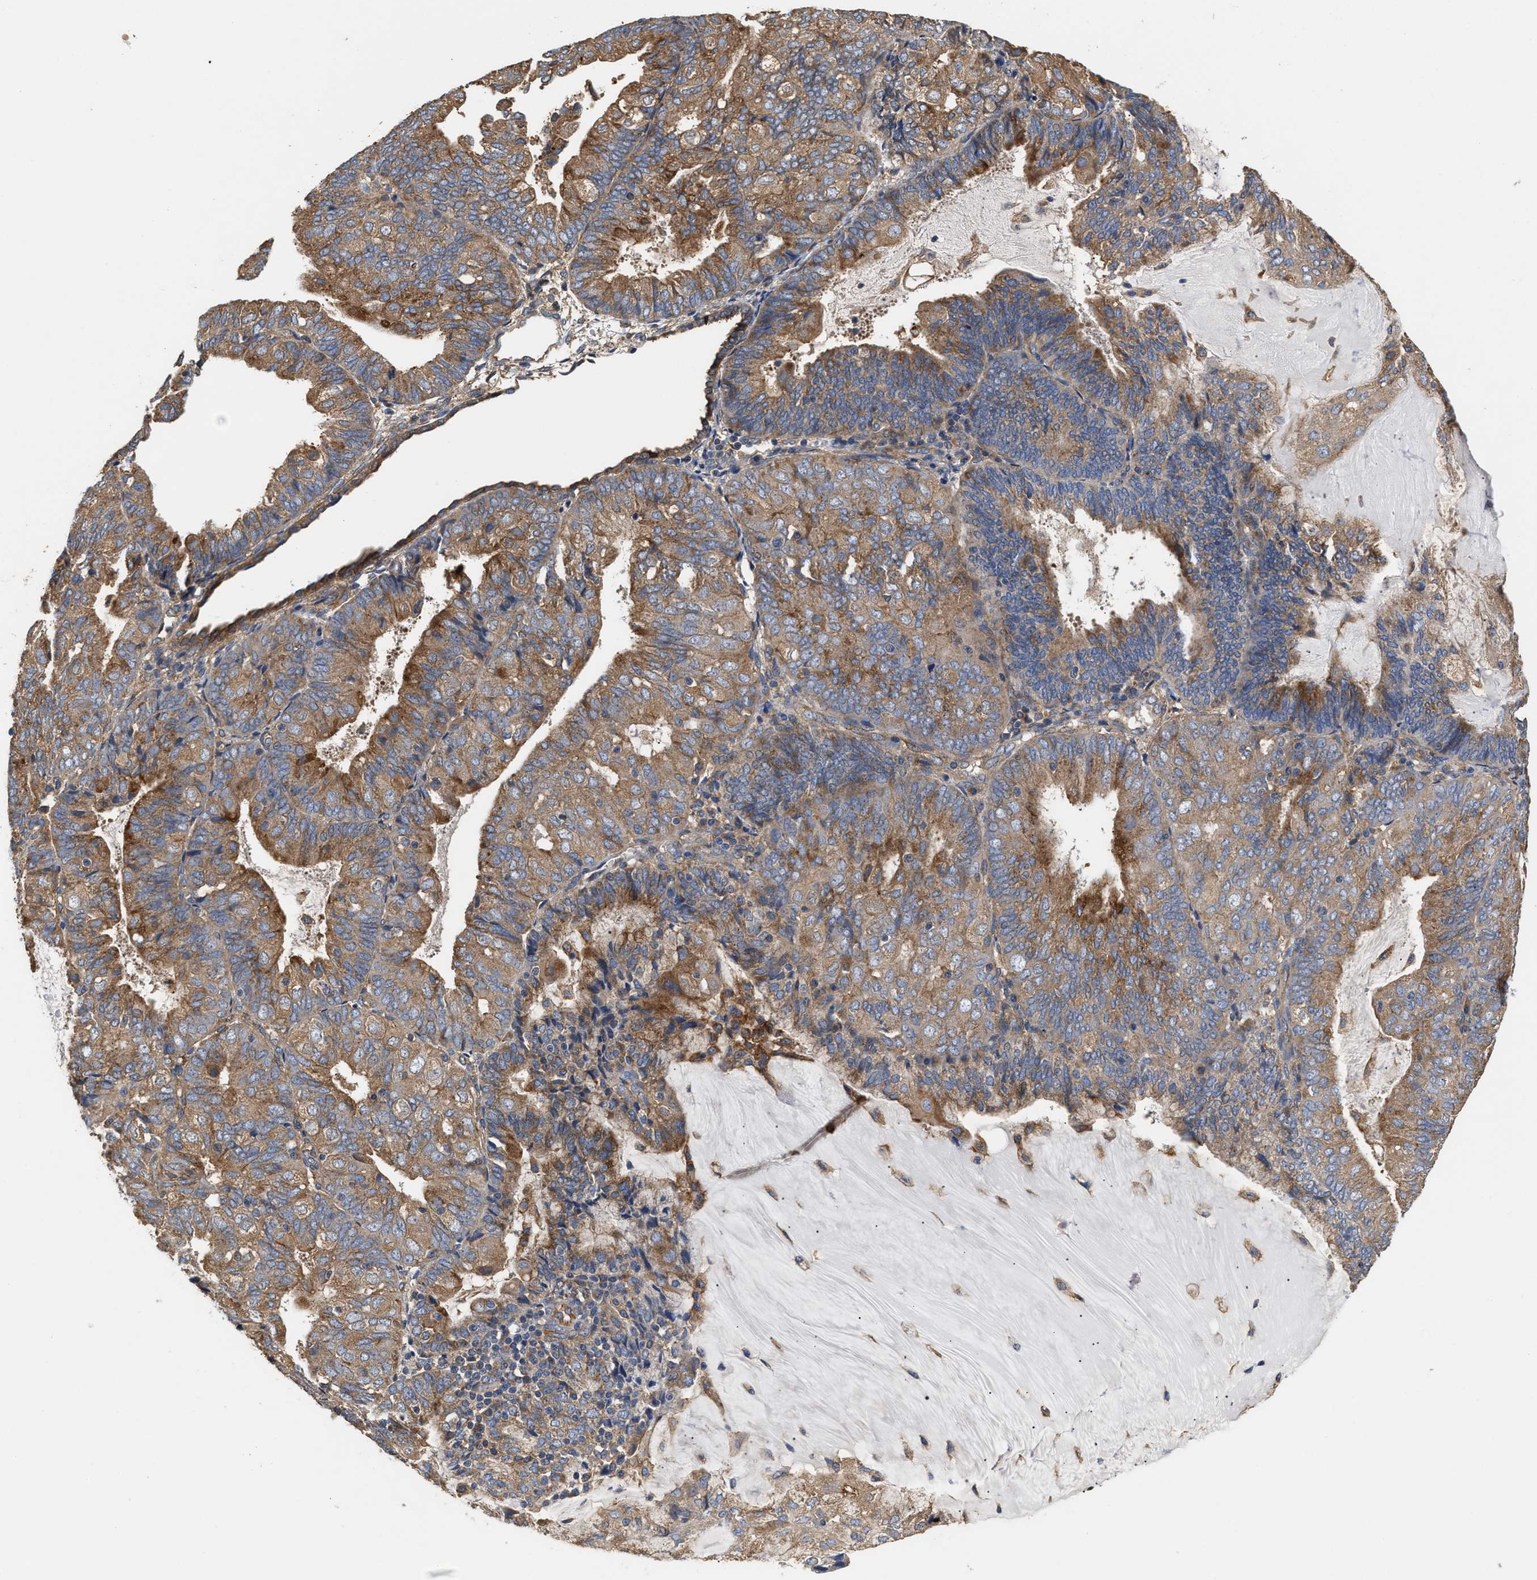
{"staining": {"intensity": "moderate", "quantity": ">75%", "location": "cytoplasmic/membranous"}, "tissue": "endometrial cancer", "cell_type": "Tumor cells", "image_type": "cancer", "snomed": [{"axis": "morphology", "description": "Adenocarcinoma, NOS"}, {"axis": "topography", "description": "Endometrium"}], "caption": "A micrograph of human endometrial cancer (adenocarcinoma) stained for a protein demonstrates moderate cytoplasmic/membranous brown staining in tumor cells. (IHC, brightfield microscopy, high magnification).", "gene": "KLB", "patient": {"sex": "female", "age": 81}}